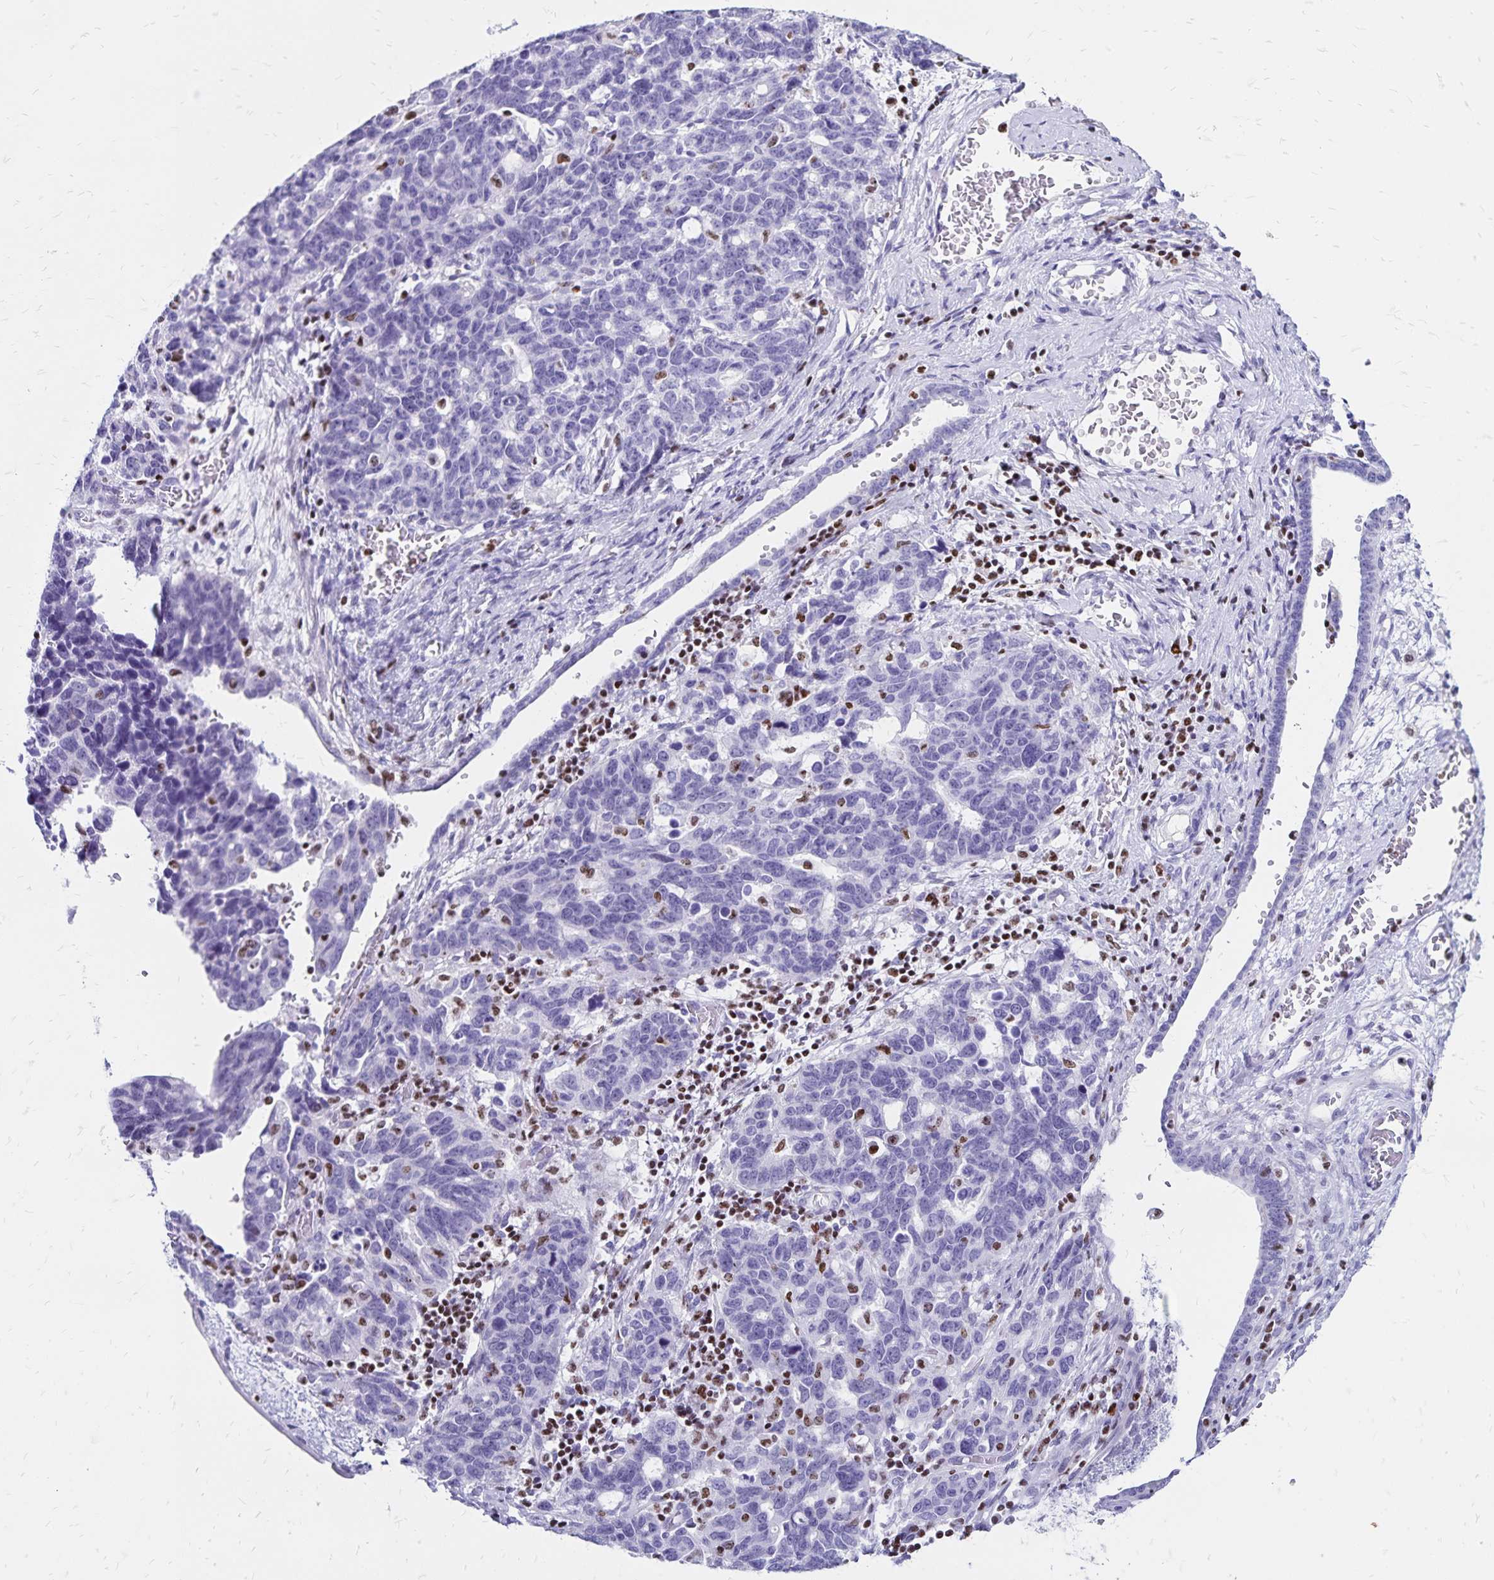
{"staining": {"intensity": "negative", "quantity": "none", "location": "none"}, "tissue": "ovarian cancer", "cell_type": "Tumor cells", "image_type": "cancer", "snomed": [{"axis": "morphology", "description": "Cystadenocarcinoma, serous, NOS"}, {"axis": "topography", "description": "Ovary"}], "caption": "Photomicrograph shows no protein staining in tumor cells of ovarian cancer tissue.", "gene": "IKZF1", "patient": {"sex": "female", "age": 69}}